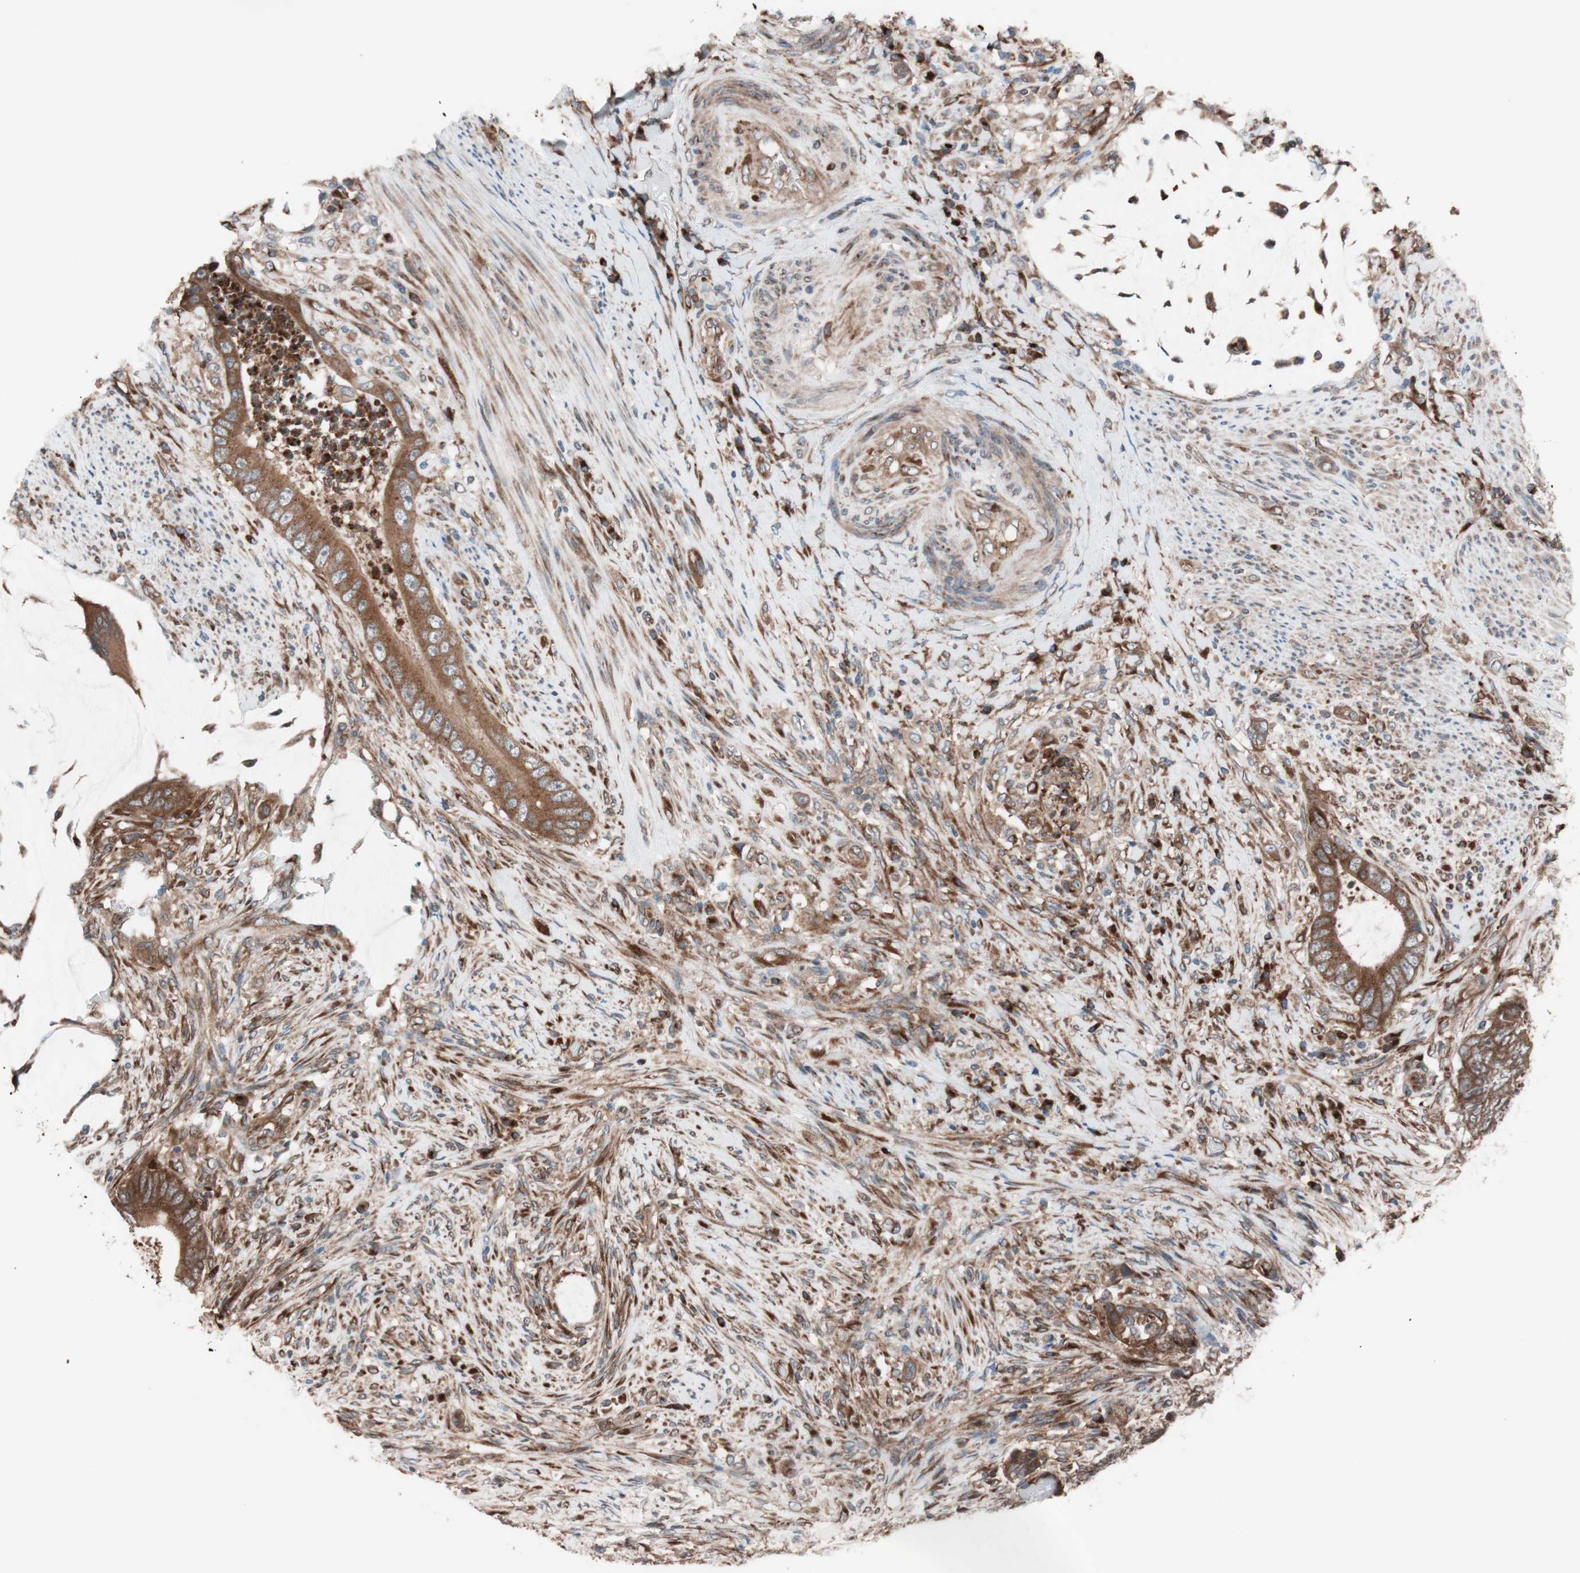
{"staining": {"intensity": "moderate", "quantity": ">75%", "location": "cytoplasmic/membranous"}, "tissue": "colorectal cancer", "cell_type": "Tumor cells", "image_type": "cancer", "snomed": [{"axis": "morphology", "description": "Adenocarcinoma, NOS"}, {"axis": "topography", "description": "Rectum"}], "caption": "Adenocarcinoma (colorectal) was stained to show a protein in brown. There is medium levels of moderate cytoplasmic/membranous positivity in about >75% of tumor cells.", "gene": "SEC31A", "patient": {"sex": "female", "age": 77}}